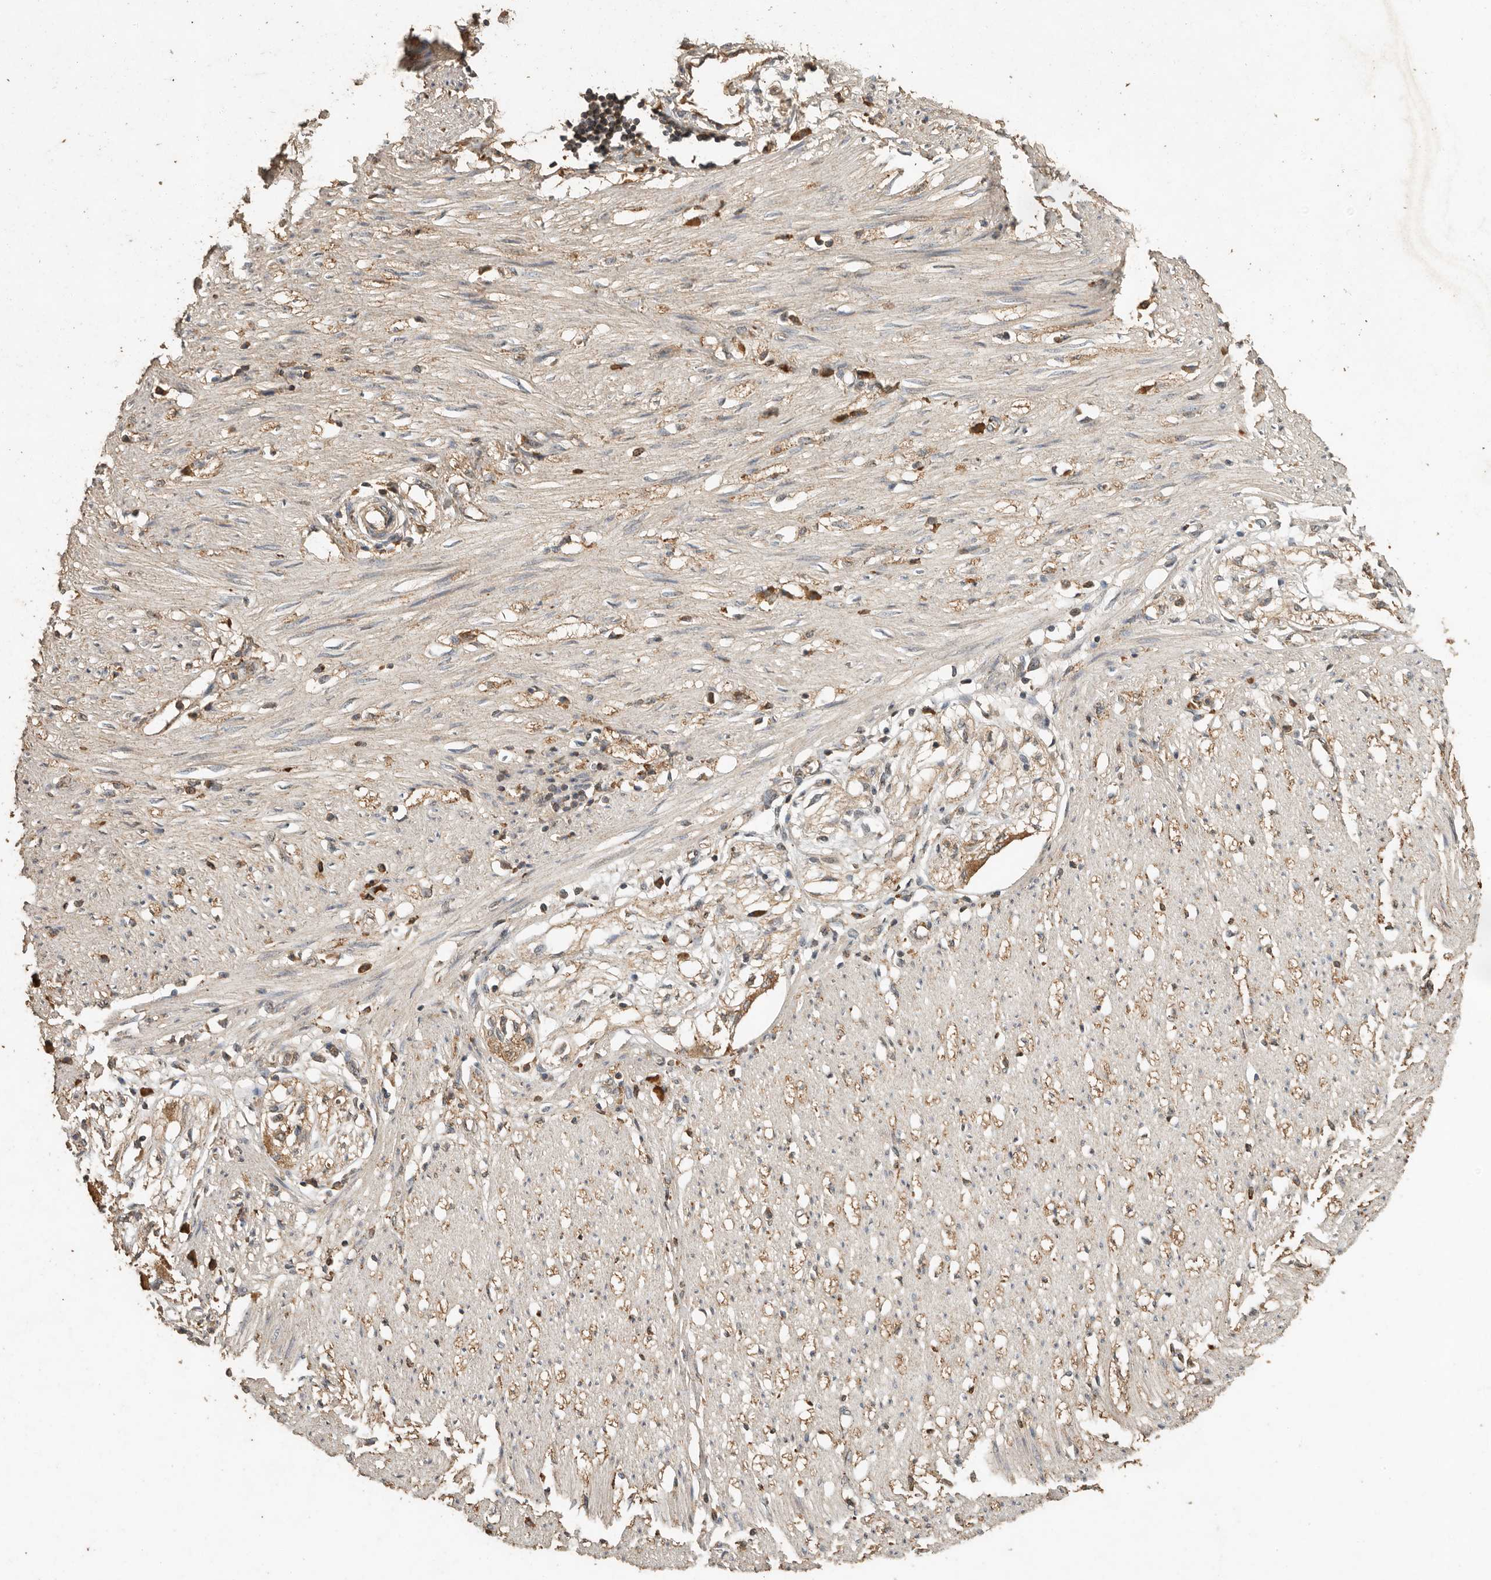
{"staining": {"intensity": "weak", "quantity": ">75%", "location": "cytoplasmic/membranous"}, "tissue": "adipose tissue", "cell_type": "Adipocytes", "image_type": "normal", "snomed": [{"axis": "morphology", "description": "Normal tissue, NOS"}, {"axis": "morphology", "description": "Adenocarcinoma, NOS"}, {"axis": "topography", "description": "Colon"}, {"axis": "topography", "description": "Peripheral nerve tissue"}], "caption": "Adipose tissue stained for a protein (brown) shows weak cytoplasmic/membranous positive expression in about >75% of adipocytes.", "gene": "CTF1", "patient": {"sex": "male", "age": 14}}